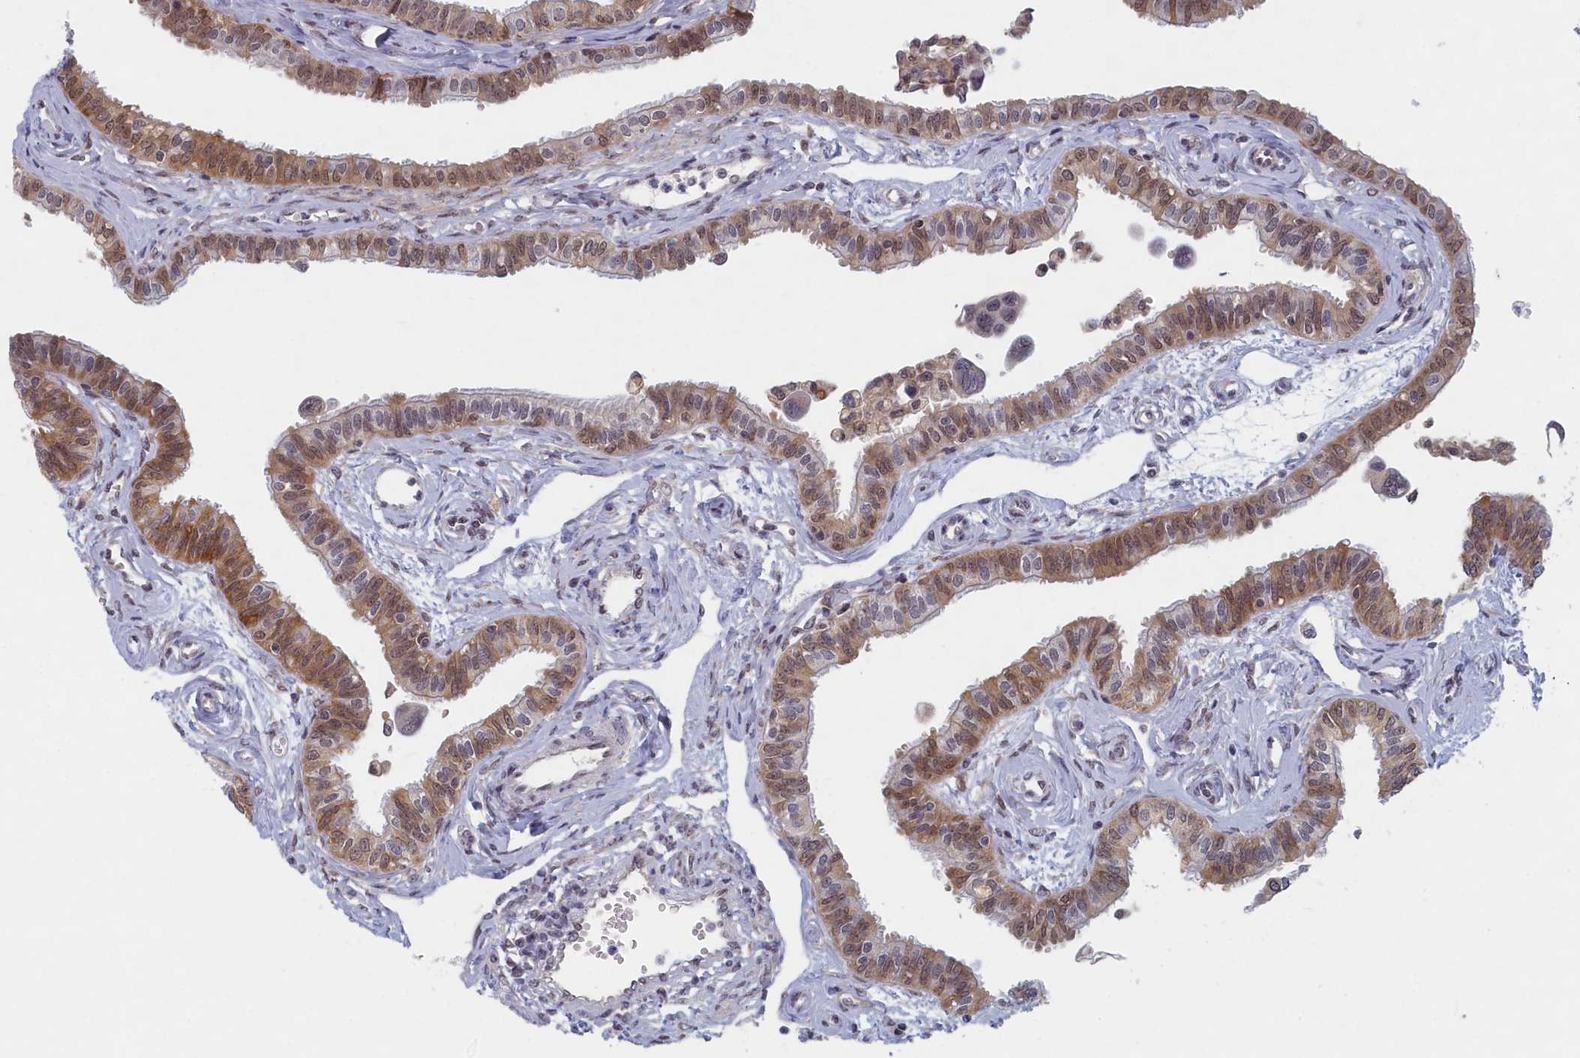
{"staining": {"intensity": "moderate", "quantity": ">75%", "location": "cytoplasmic/membranous,nuclear"}, "tissue": "fallopian tube", "cell_type": "Glandular cells", "image_type": "normal", "snomed": [{"axis": "morphology", "description": "Normal tissue, NOS"}, {"axis": "morphology", "description": "Carcinoma, NOS"}, {"axis": "topography", "description": "Fallopian tube"}, {"axis": "topography", "description": "Ovary"}], "caption": "A high-resolution histopathology image shows immunohistochemistry staining of normal fallopian tube, which demonstrates moderate cytoplasmic/membranous,nuclear expression in approximately >75% of glandular cells.", "gene": "DNAJC17", "patient": {"sex": "female", "age": 59}}